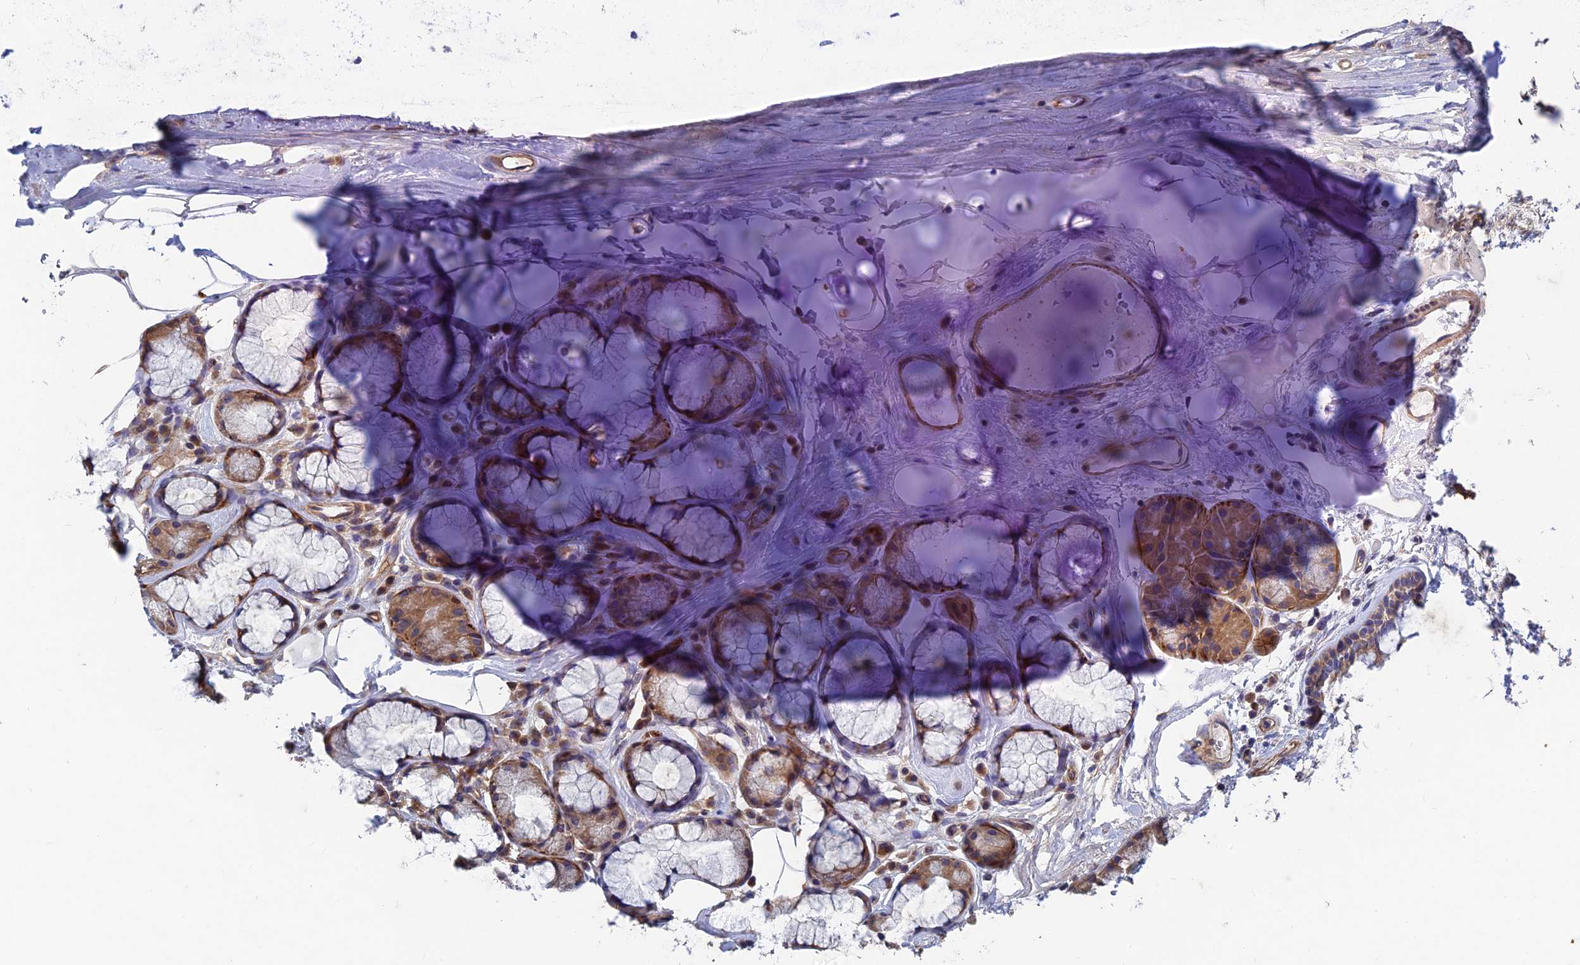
{"staining": {"intensity": "negative", "quantity": "none", "location": "none"}, "tissue": "adipose tissue", "cell_type": "Adipocytes", "image_type": "normal", "snomed": [{"axis": "morphology", "description": "Normal tissue, NOS"}, {"axis": "topography", "description": "Cartilage tissue"}], "caption": "Immunohistochemistry (IHC) histopathology image of unremarkable adipose tissue: adipose tissue stained with DAB reveals no significant protein staining in adipocytes. (DAB (3,3'-diaminobenzidine) IHC, high magnification).", "gene": "NCAPG", "patient": {"sex": "female", "age": 63}}